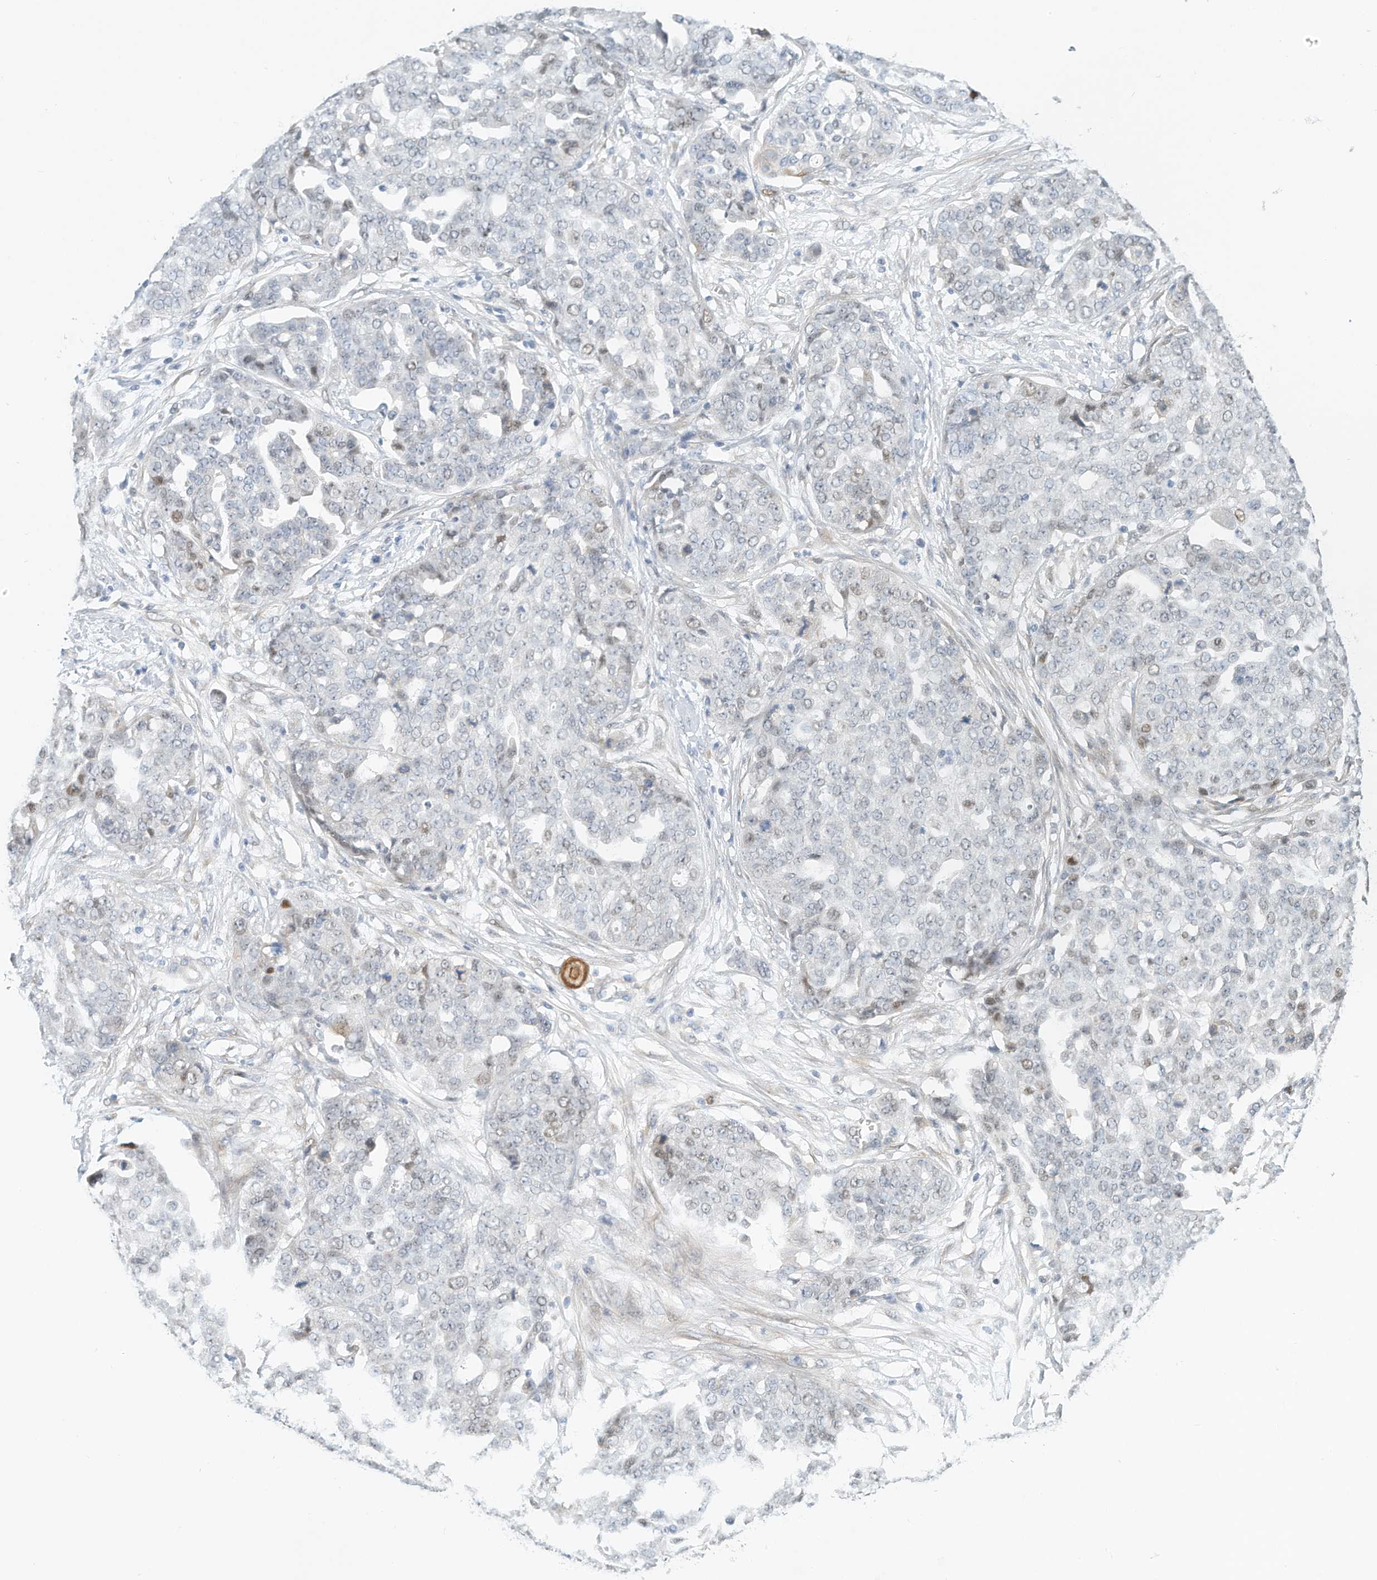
{"staining": {"intensity": "negative", "quantity": "none", "location": "none"}, "tissue": "ovarian cancer", "cell_type": "Tumor cells", "image_type": "cancer", "snomed": [{"axis": "morphology", "description": "Cystadenocarcinoma, serous, NOS"}, {"axis": "topography", "description": "Soft tissue"}, {"axis": "topography", "description": "Ovary"}], "caption": "Ovarian cancer was stained to show a protein in brown. There is no significant staining in tumor cells.", "gene": "ARHGAP28", "patient": {"sex": "female", "age": 57}}